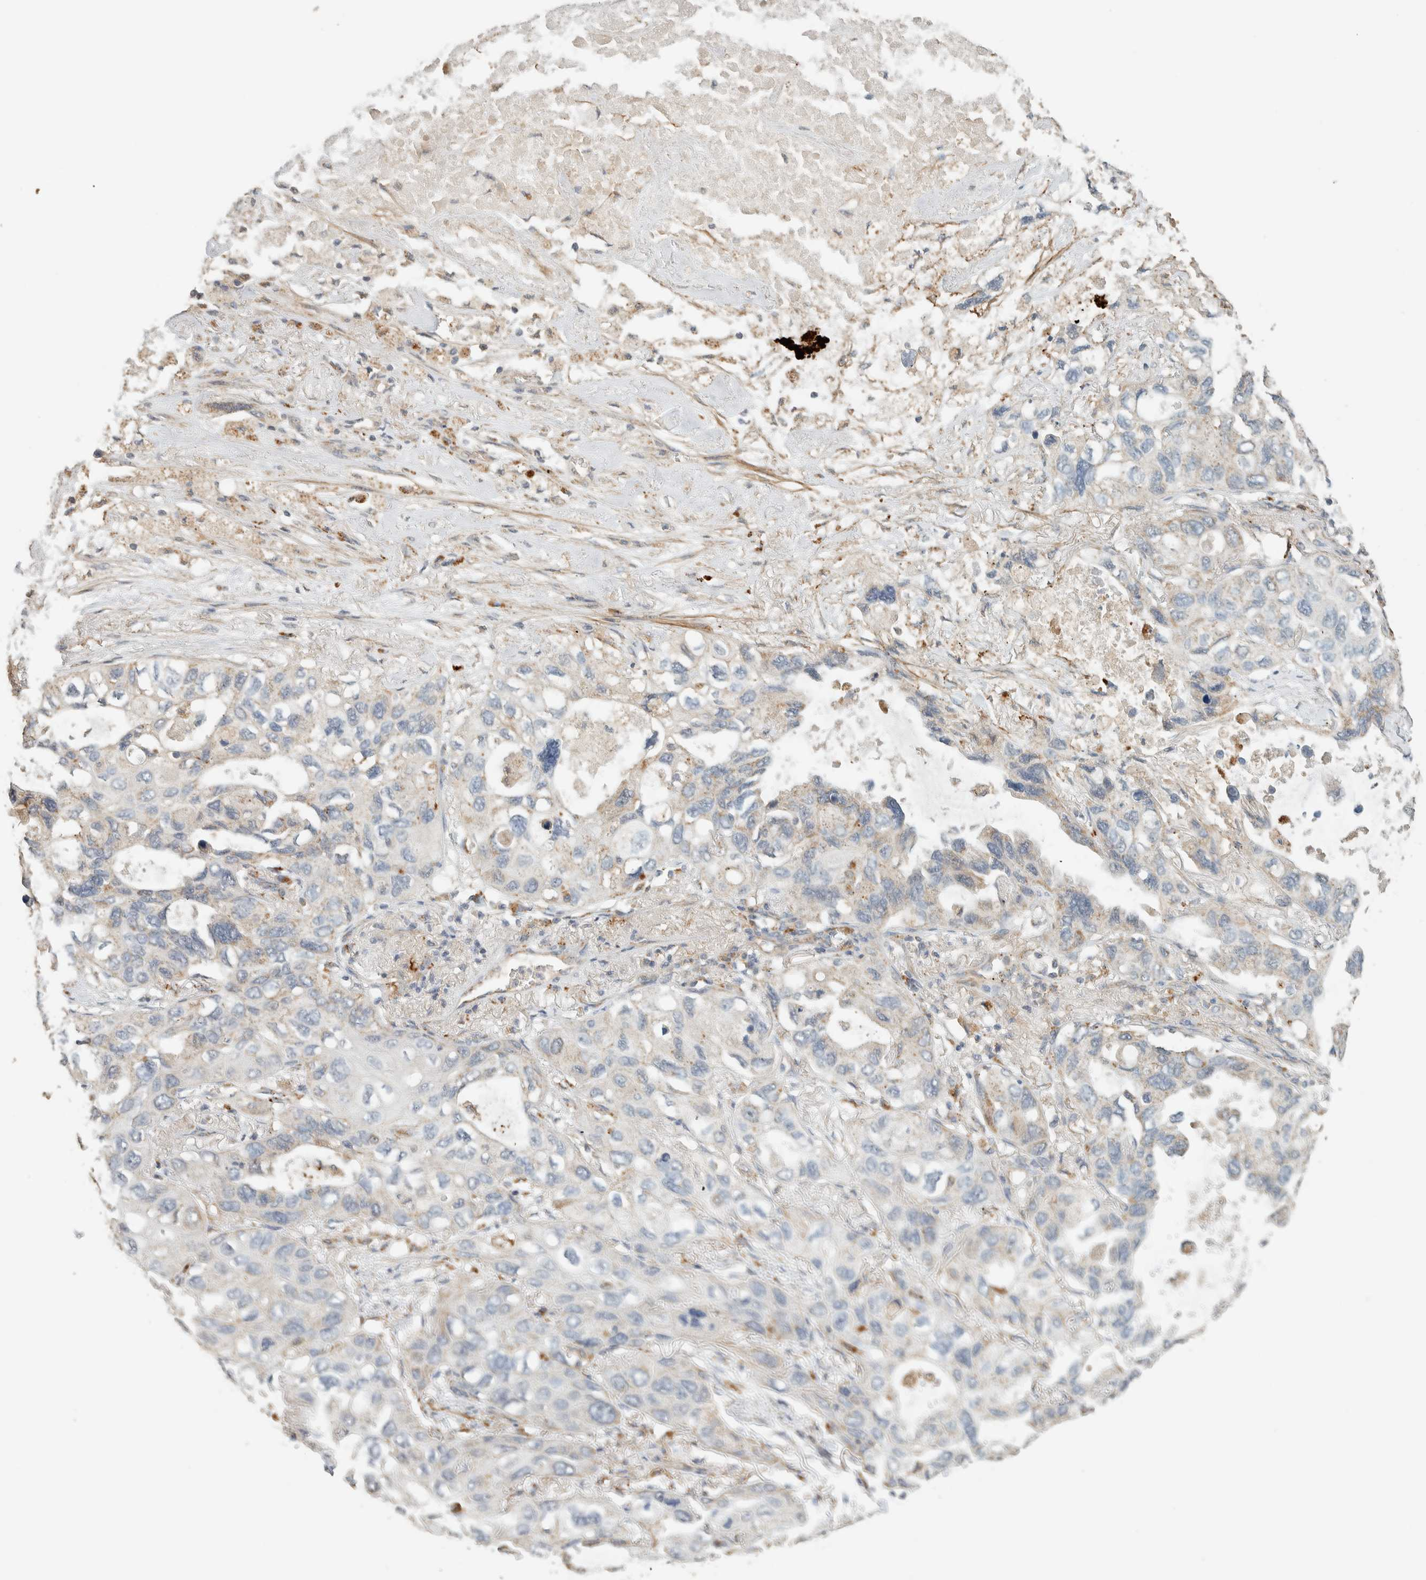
{"staining": {"intensity": "weak", "quantity": "<25%", "location": "cytoplasmic/membranous"}, "tissue": "lung cancer", "cell_type": "Tumor cells", "image_type": "cancer", "snomed": [{"axis": "morphology", "description": "Squamous cell carcinoma, NOS"}, {"axis": "topography", "description": "Lung"}], "caption": "Protein analysis of squamous cell carcinoma (lung) exhibits no significant staining in tumor cells.", "gene": "PDE7B", "patient": {"sex": "female", "age": 73}}